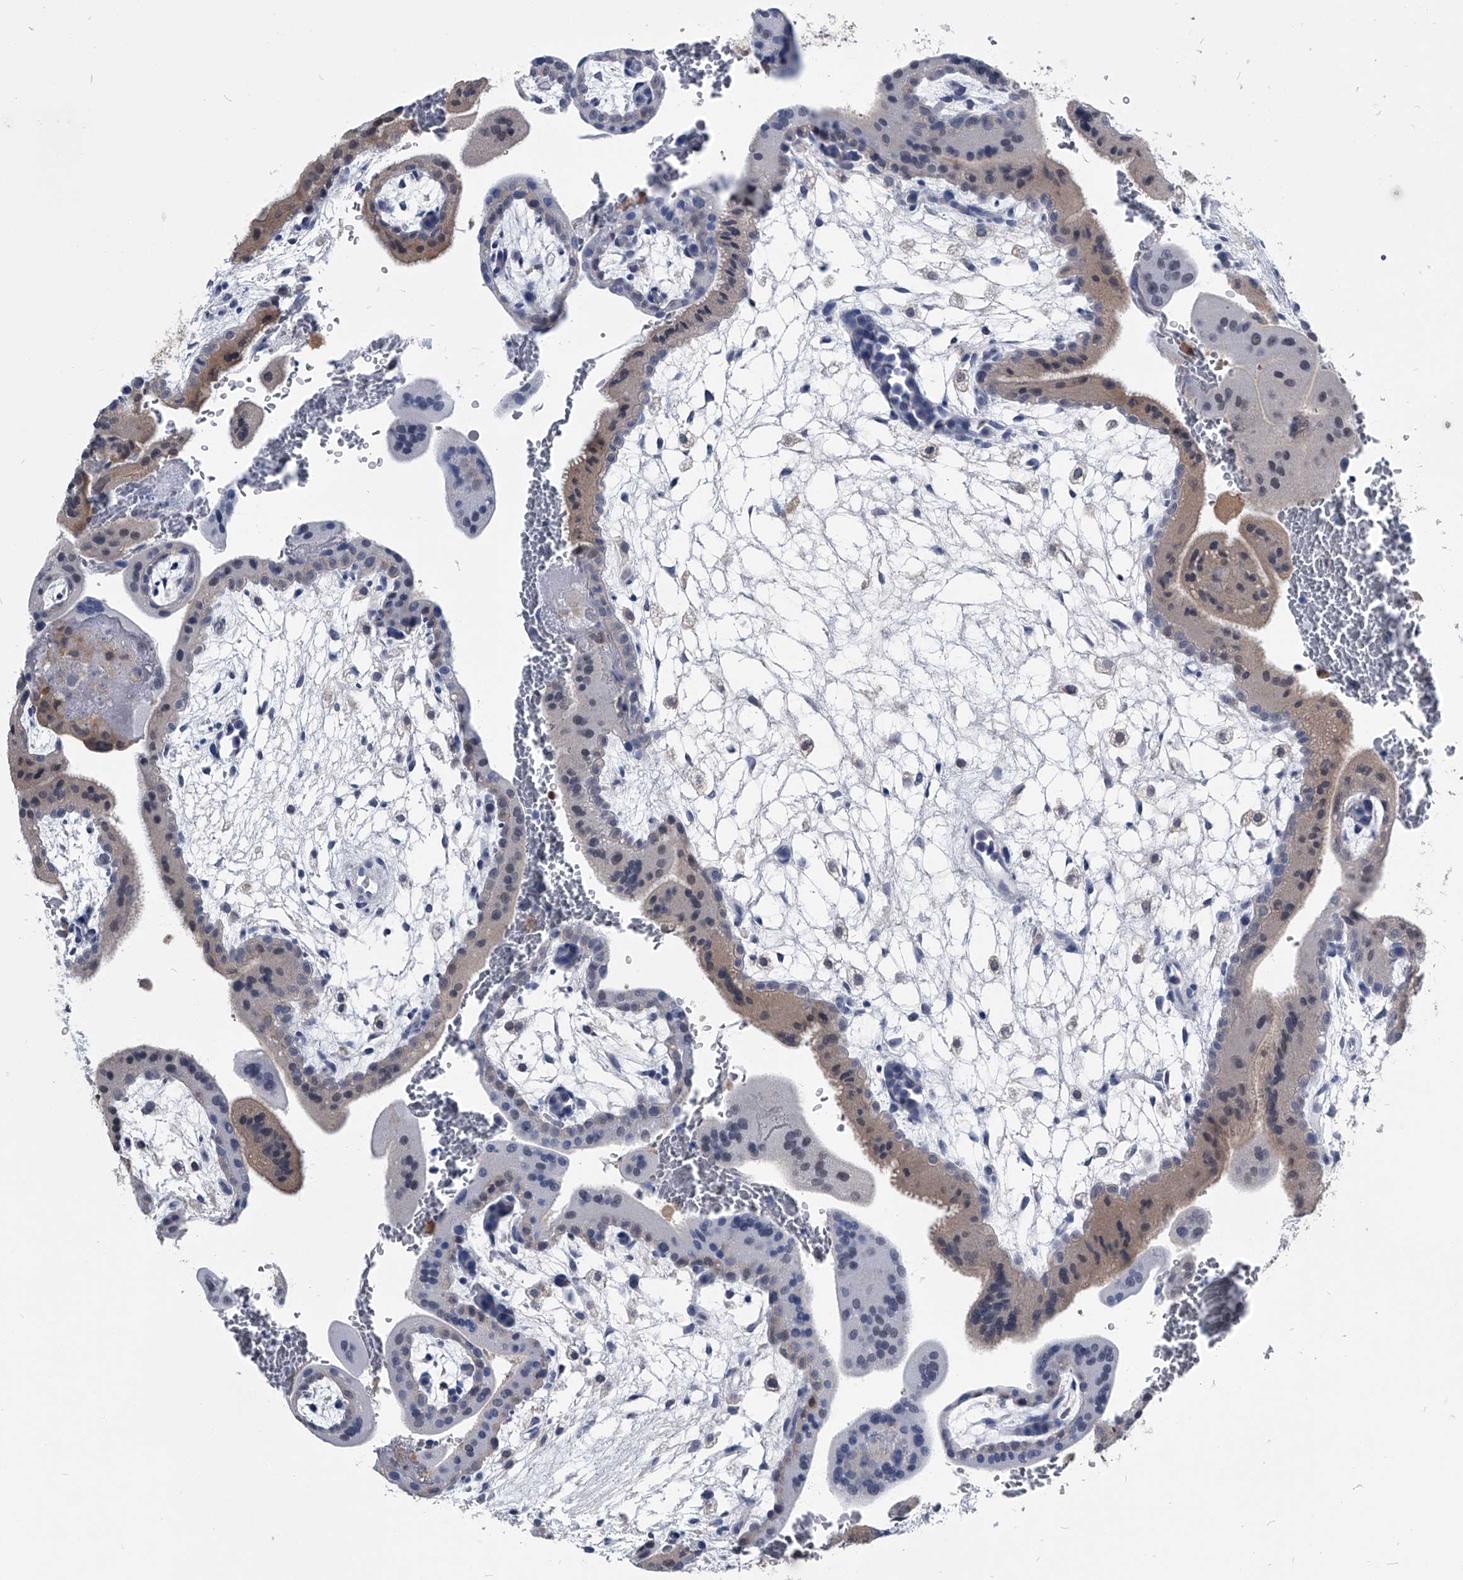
{"staining": {"intensity": "moderate", "quantity": "<25%", "location": "cytoplasmic/membranous"}, "tissue": "placenta", "cell_type": "Trophoblastic cells", "image_type": "normal", "snomed": [{"axis": "morphology", "description": "Normal tissue, NOS"}, {"axis": "topography", "description": "Placenta"}], "caption": "Placenta stained with IHC demonstrates moderate cytoplasmic/membranous positivity in about <25% of trophoblastic cells.", "gene": "PDXK", "patient": {"sex": "female", "age": 35}}